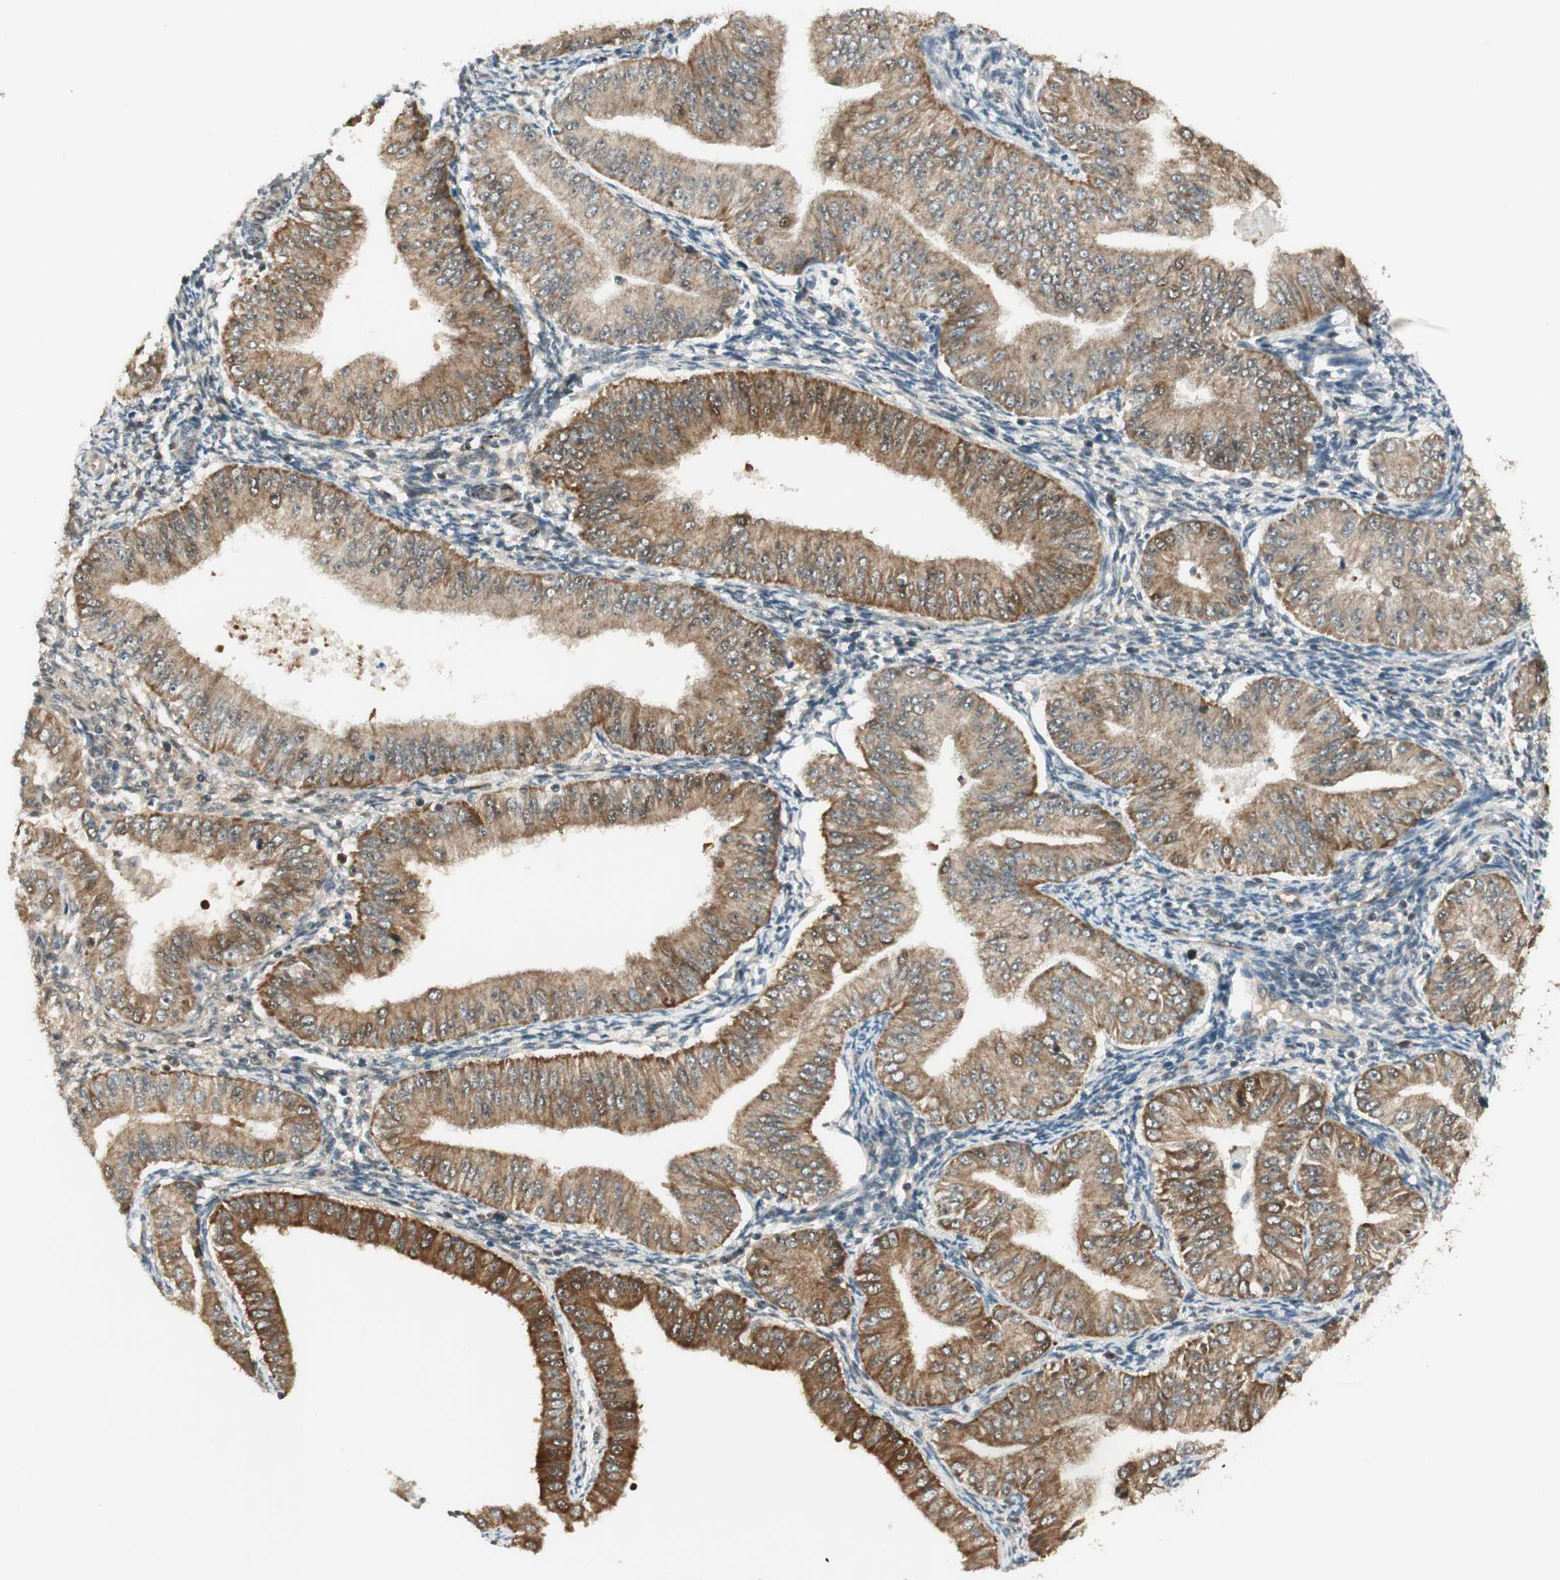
{"staining": {"intensity": "weak", "quantity": ">75%", "location": "cytoplasmic/membranous"}, "tissue": "endometrial cancer", "cell_type": "Tumor cells", "image_type": "cancer", "snomed": [{"axis": "morphology", "description": "Normal tissue, NOS"}, {"axis": "morphology", "description": "Adenocarcinoma, NOS"}, {"axis": "topography", "description": "Endometrium"}], "caption": "Protein staining of endometrial adenocarcinoma tissue demonstrates weak cytoplasmic/membranous expression in about >75% of tumor cells.", "gene": "IPO5", "patient": {"sex": "female", "age": 53}}